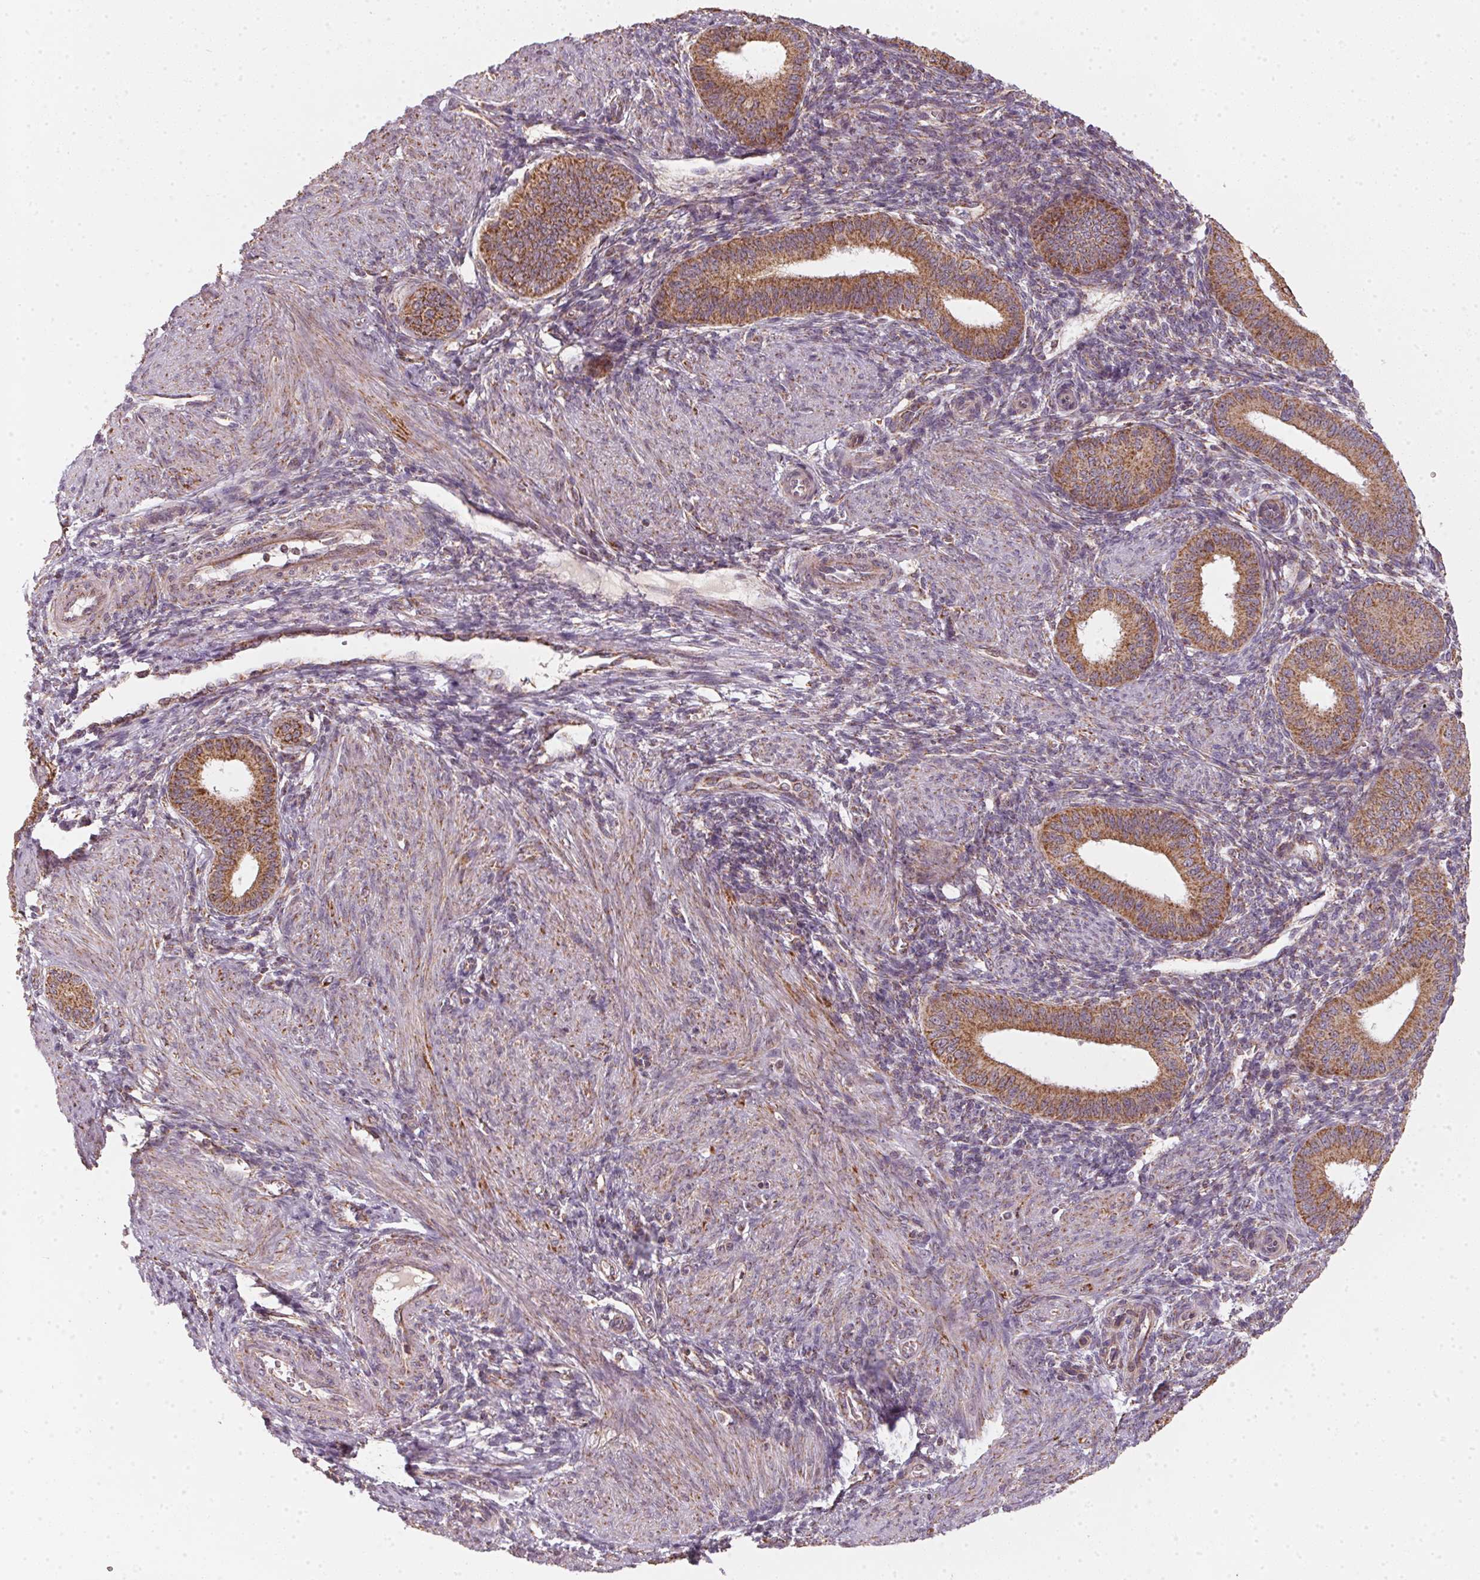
{"staining": {"intensity": "moderate", "quantity": "25%-75%", "location": "cytoplasmic/membranous"}, "tissue": "endometrium", "cell_type": "Cells in endometrial stroma", "image_type": "normal", "snomed": [{"axis": "morphology", "description": "Normal tissue, NOS"}, {"axis": "topography", "description": "Endometrium"}], "caption": "Cells in endometrial stroma display medium levels of moderate cytoplasmic/membranous expression in approximately 25%-75% of cells in normal human endometrium. (DAB (3,3'-diaminobenzidine) IHC, brown staining for protein, blue staining for nuclei).", "gene": "MATCAP1", "patient": {"sex": "female", "age": 39}}